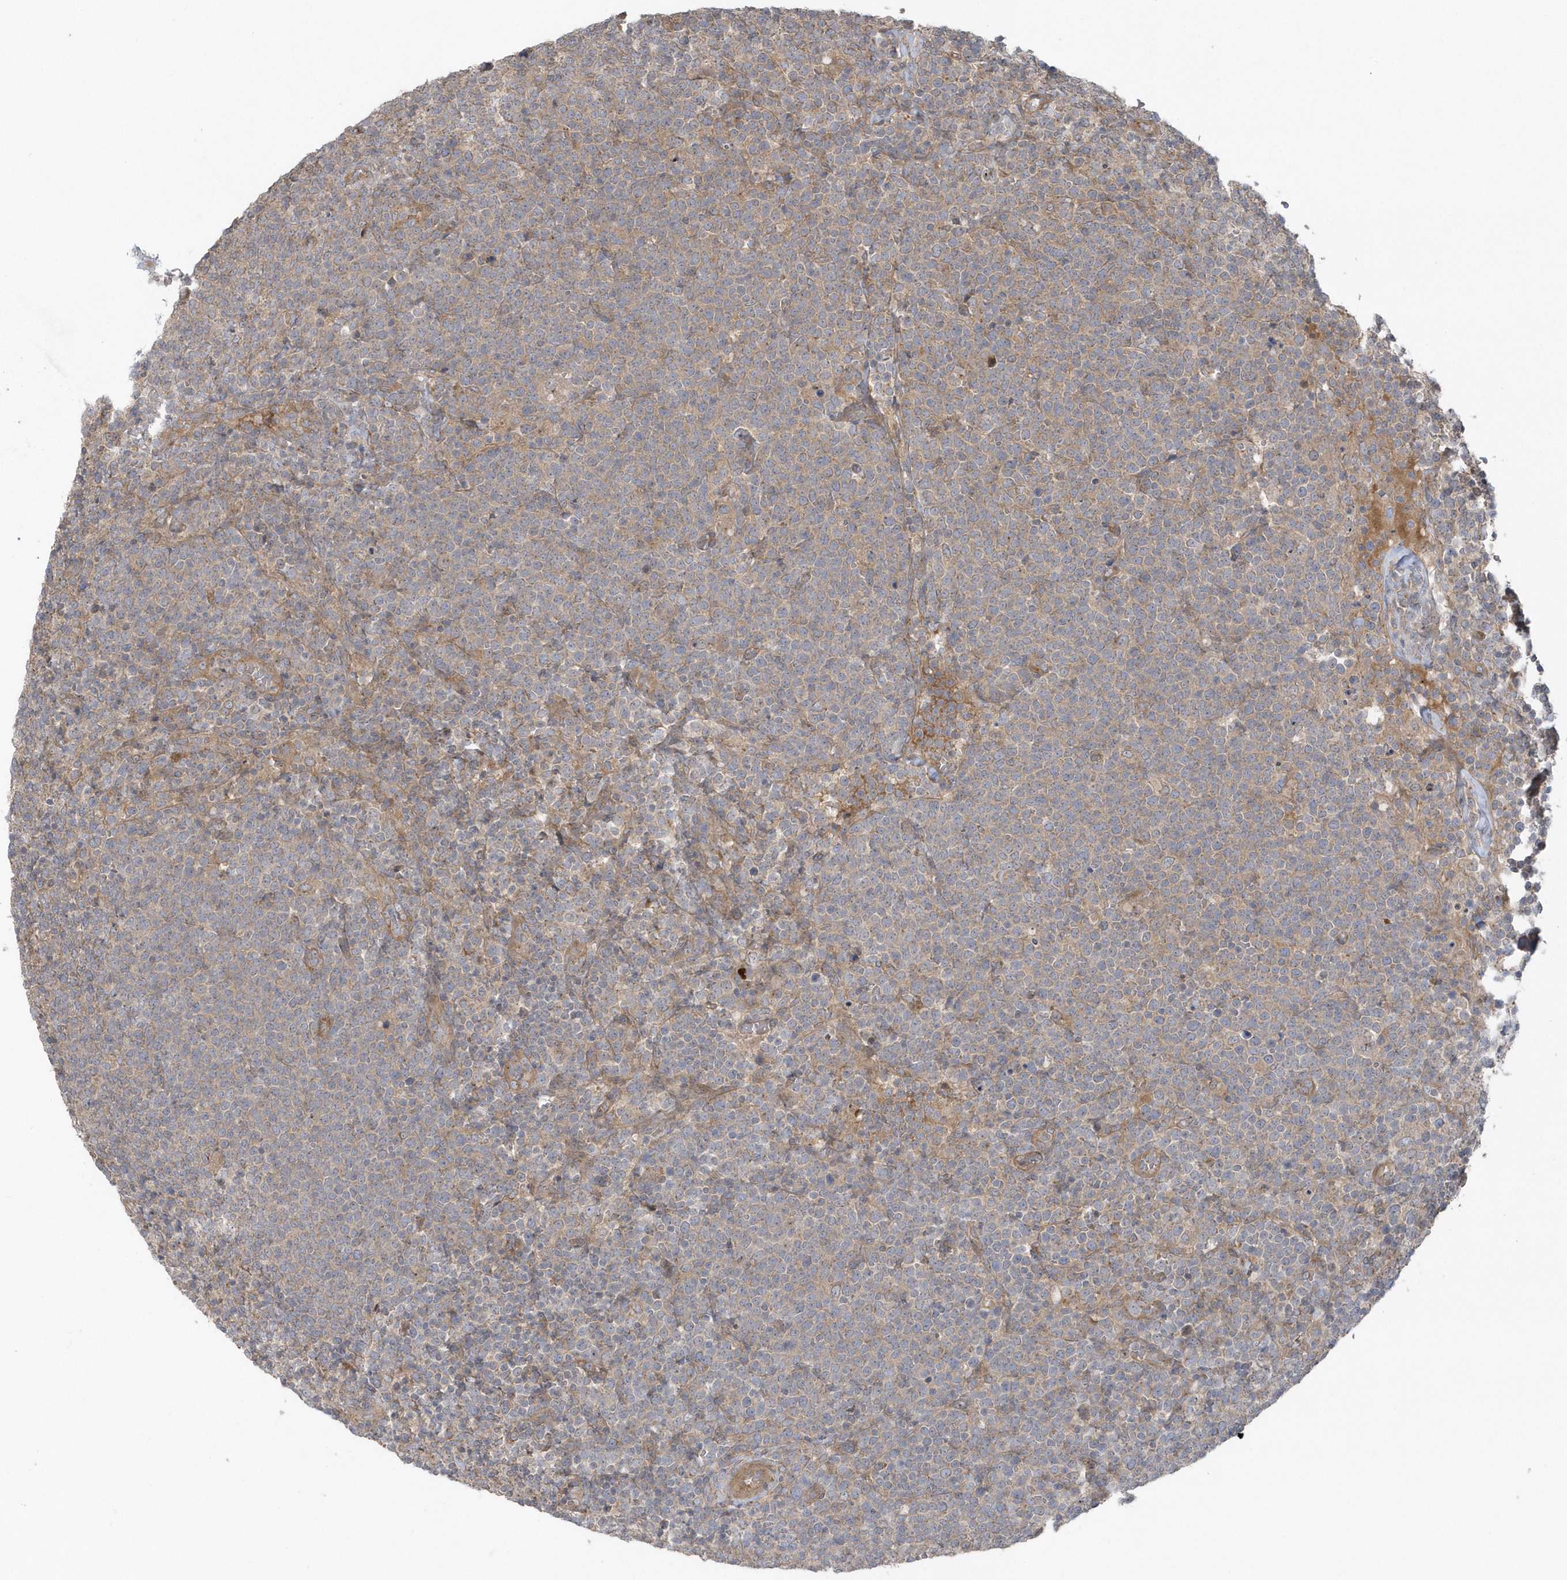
{"staining": {"intensity": "weak", "quantity": "<25%", "location": "cytoplasmic/membranous"}, "tissue": "lymphoma", "cell_type": "Tumor cells", "image_type": "cancer", "snomed": [{"axis": "morphology", "description": "Malignant lymphoma, non-Hodgkin's type, High grade"}, {"axis": "topography", "description": "Lymph node"}], "caption": "Human malignant lymphoma, non-Hodgkin's type (high-grade) stained for a protein using IHC exhibits no expression in tumor cells.", "gene": "ACTR1A", "patient": {"sex": "male", "age": 61}}